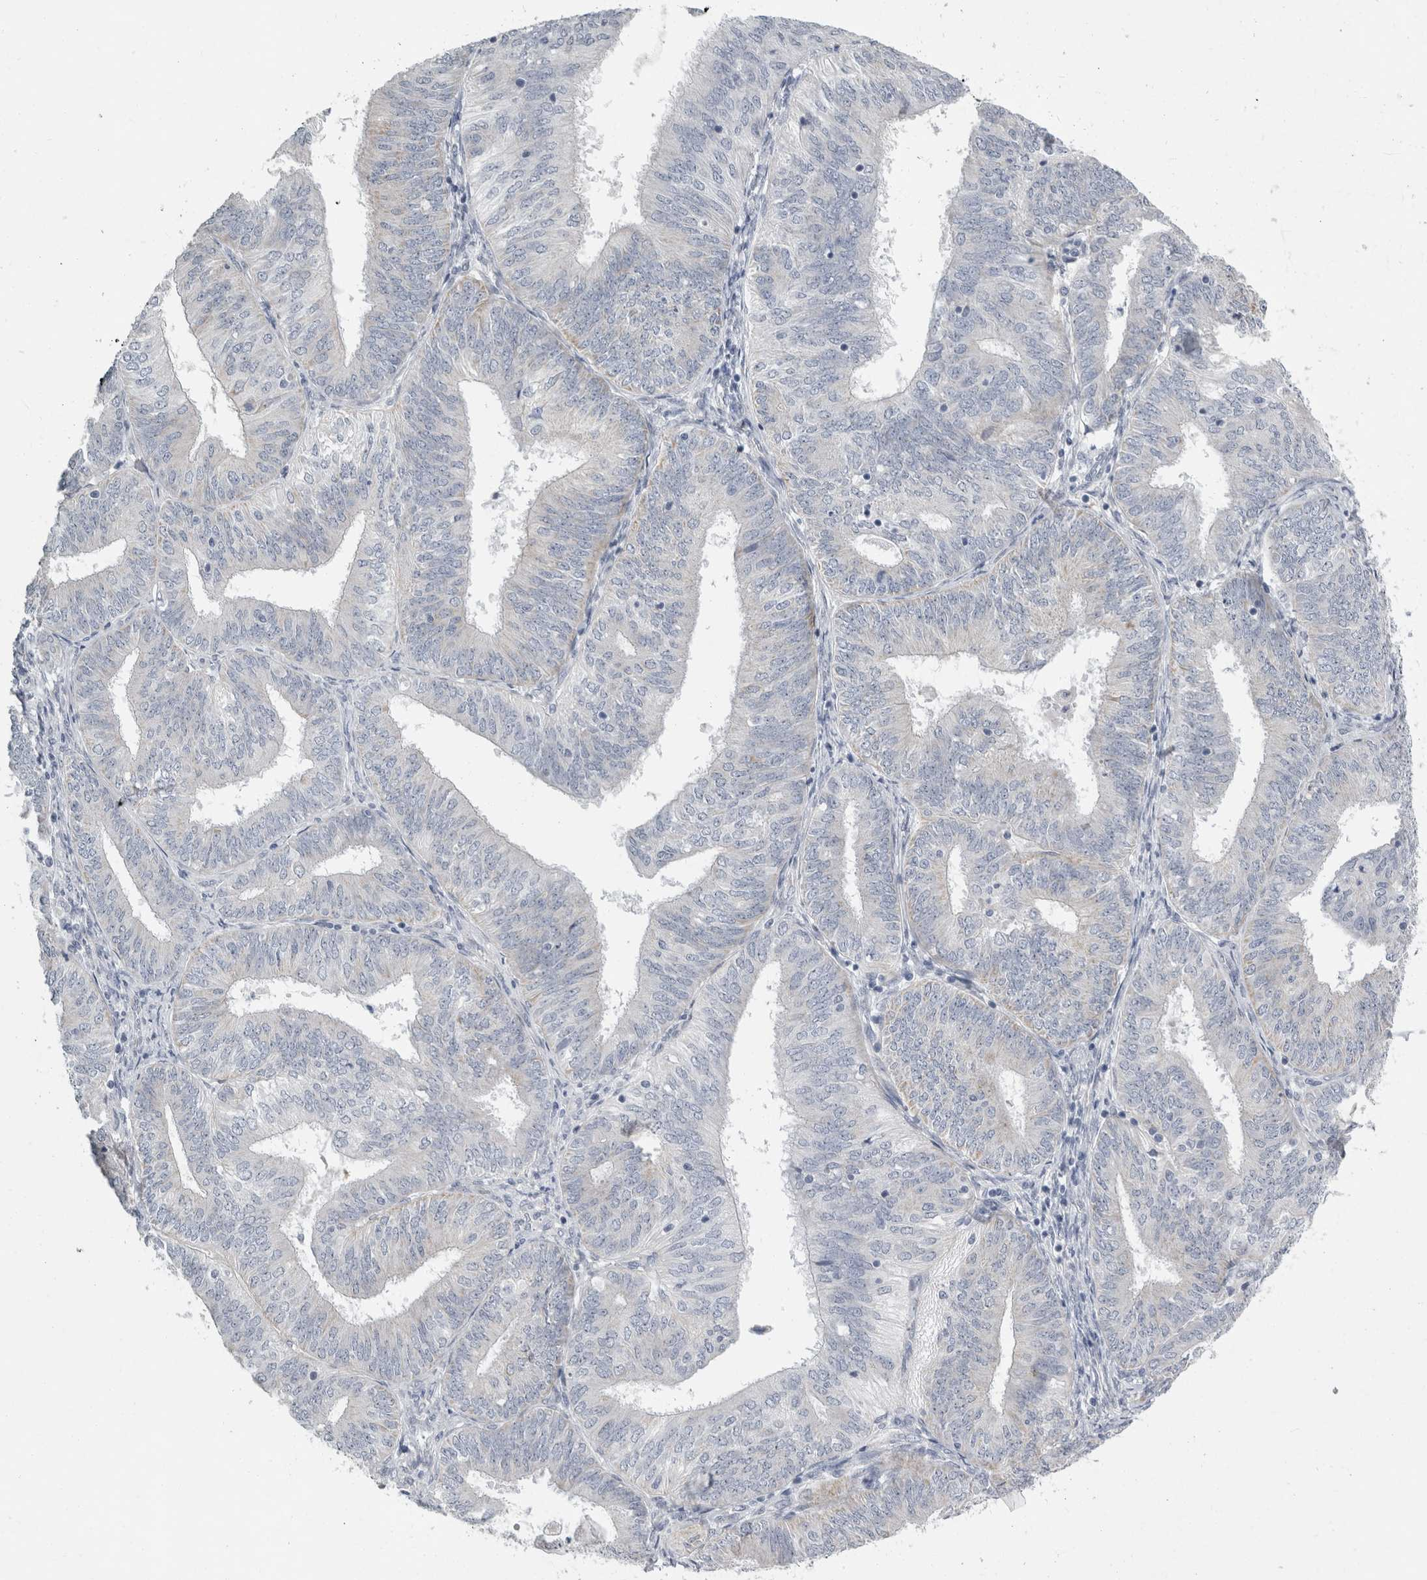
{"staining": {"intensity": "negative", "quantity": "none", "location": "none"}, "tissue": "endometrial cancer", "cell_type": "Tumor cells", "image_type": "cancer", "snomed": [{"axis": "morphology", "description": "Adenocarcinoma, NOS"}, {"axis": "topography", "description": "Endometrium"}], "caption": "High power microscopy micrograph of an immunohistochemistry (IHC) photomicrograph of endometrial cancer, revealing no significant expression in tumor cells. Nuclei are stained in blue.", "gene": "FXYD7", "patient": {"sex": "female", "age": 58}}